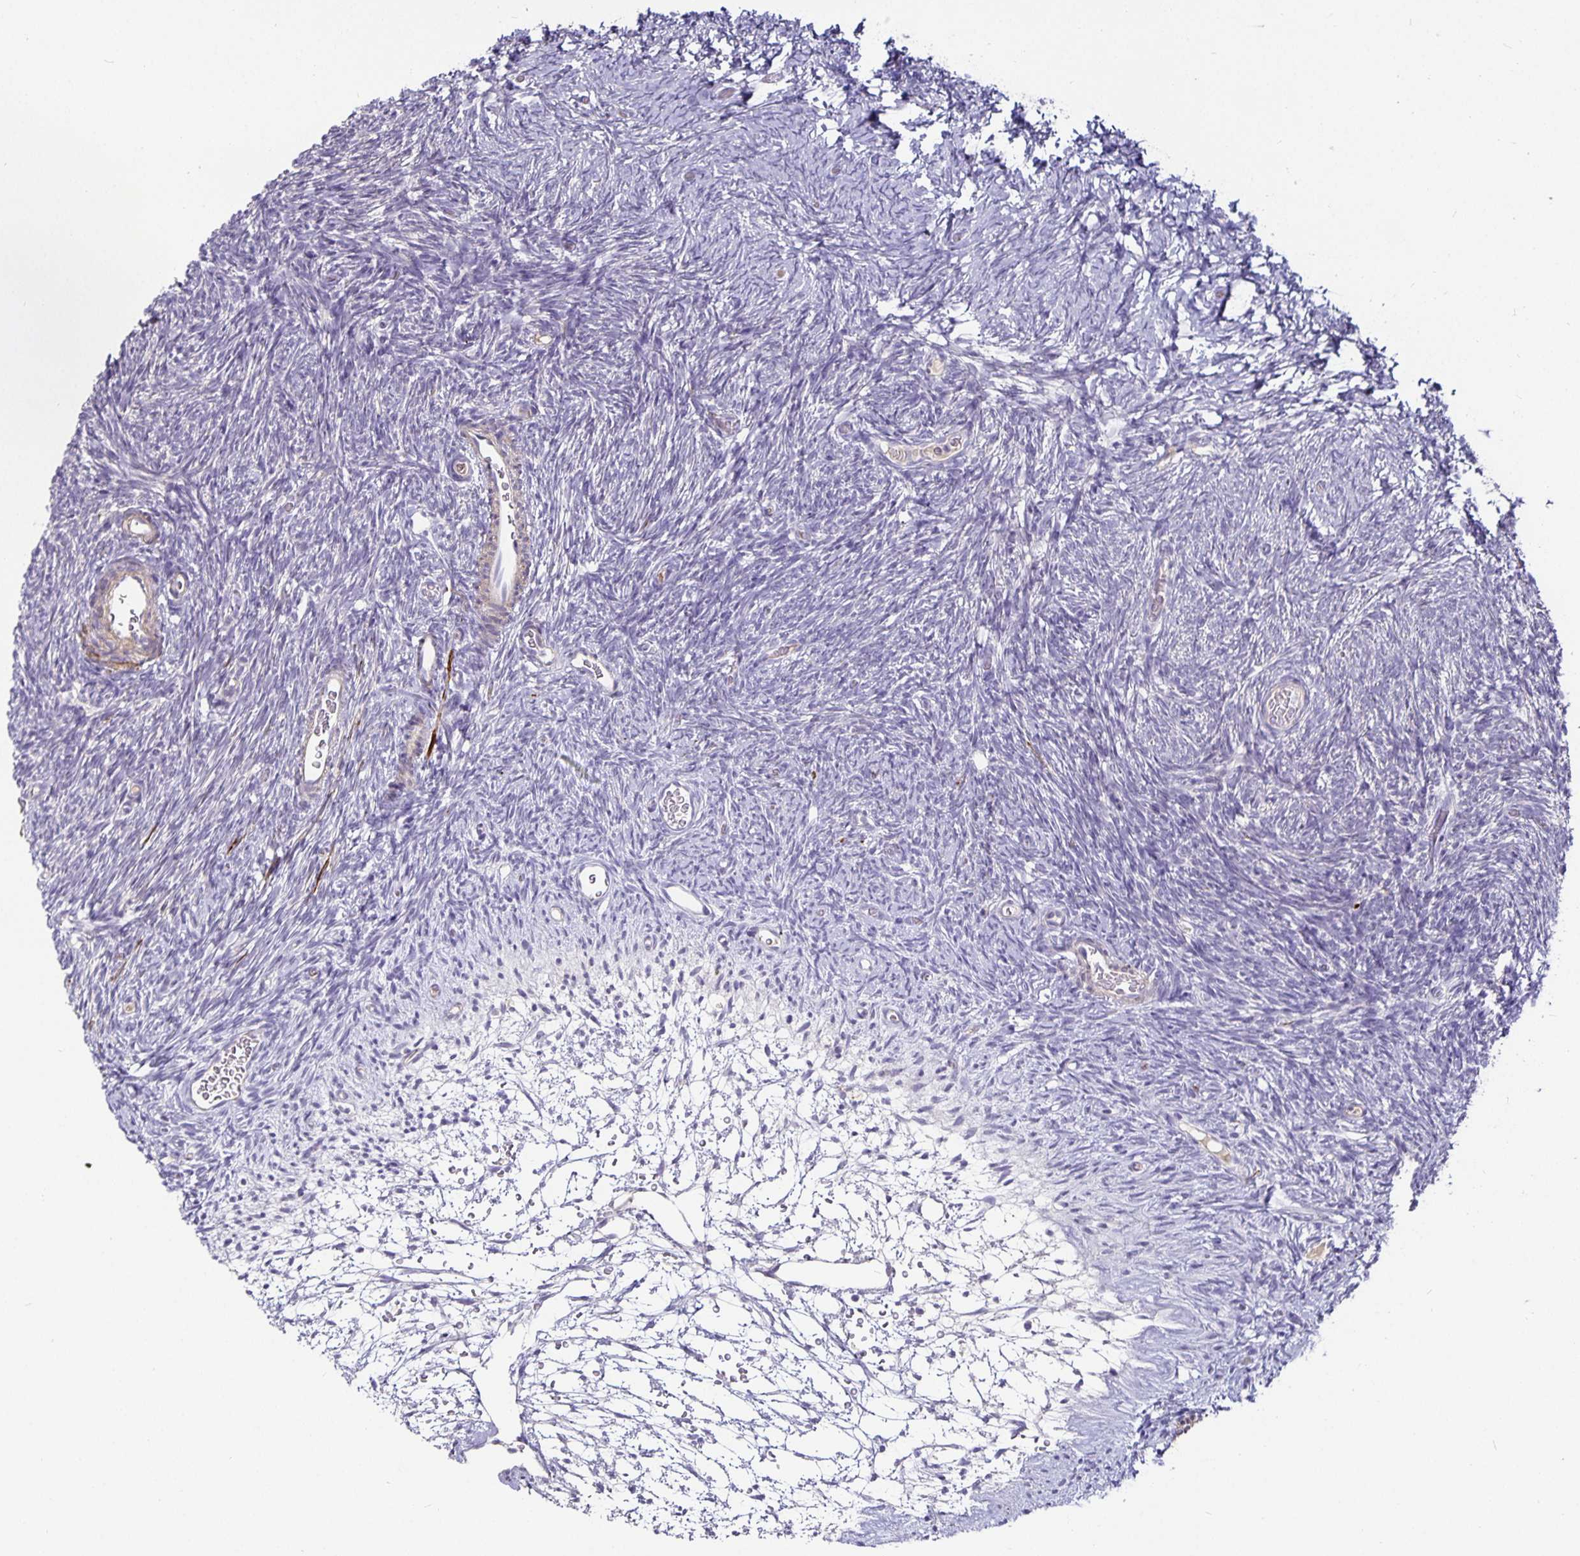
{"staining": {"intensity": "negative", "quantity": "none", "location": "none"}, "tissue": "ovary", "cell_type": "Follicle cells", "image_type": "normal", "snomed": [{"axis": "morphology", "description": "Normal tissue, NOS"}, {"axis": "topography", "description": "Ovary"}], "caption": "An image of ovary stained for a protein displays no brown staining in follicle cells. (Brightfield microscopy of DAB IHC at high magnification).", "gene": "CA12", "patient": {"sex": "female", "age": 39}}